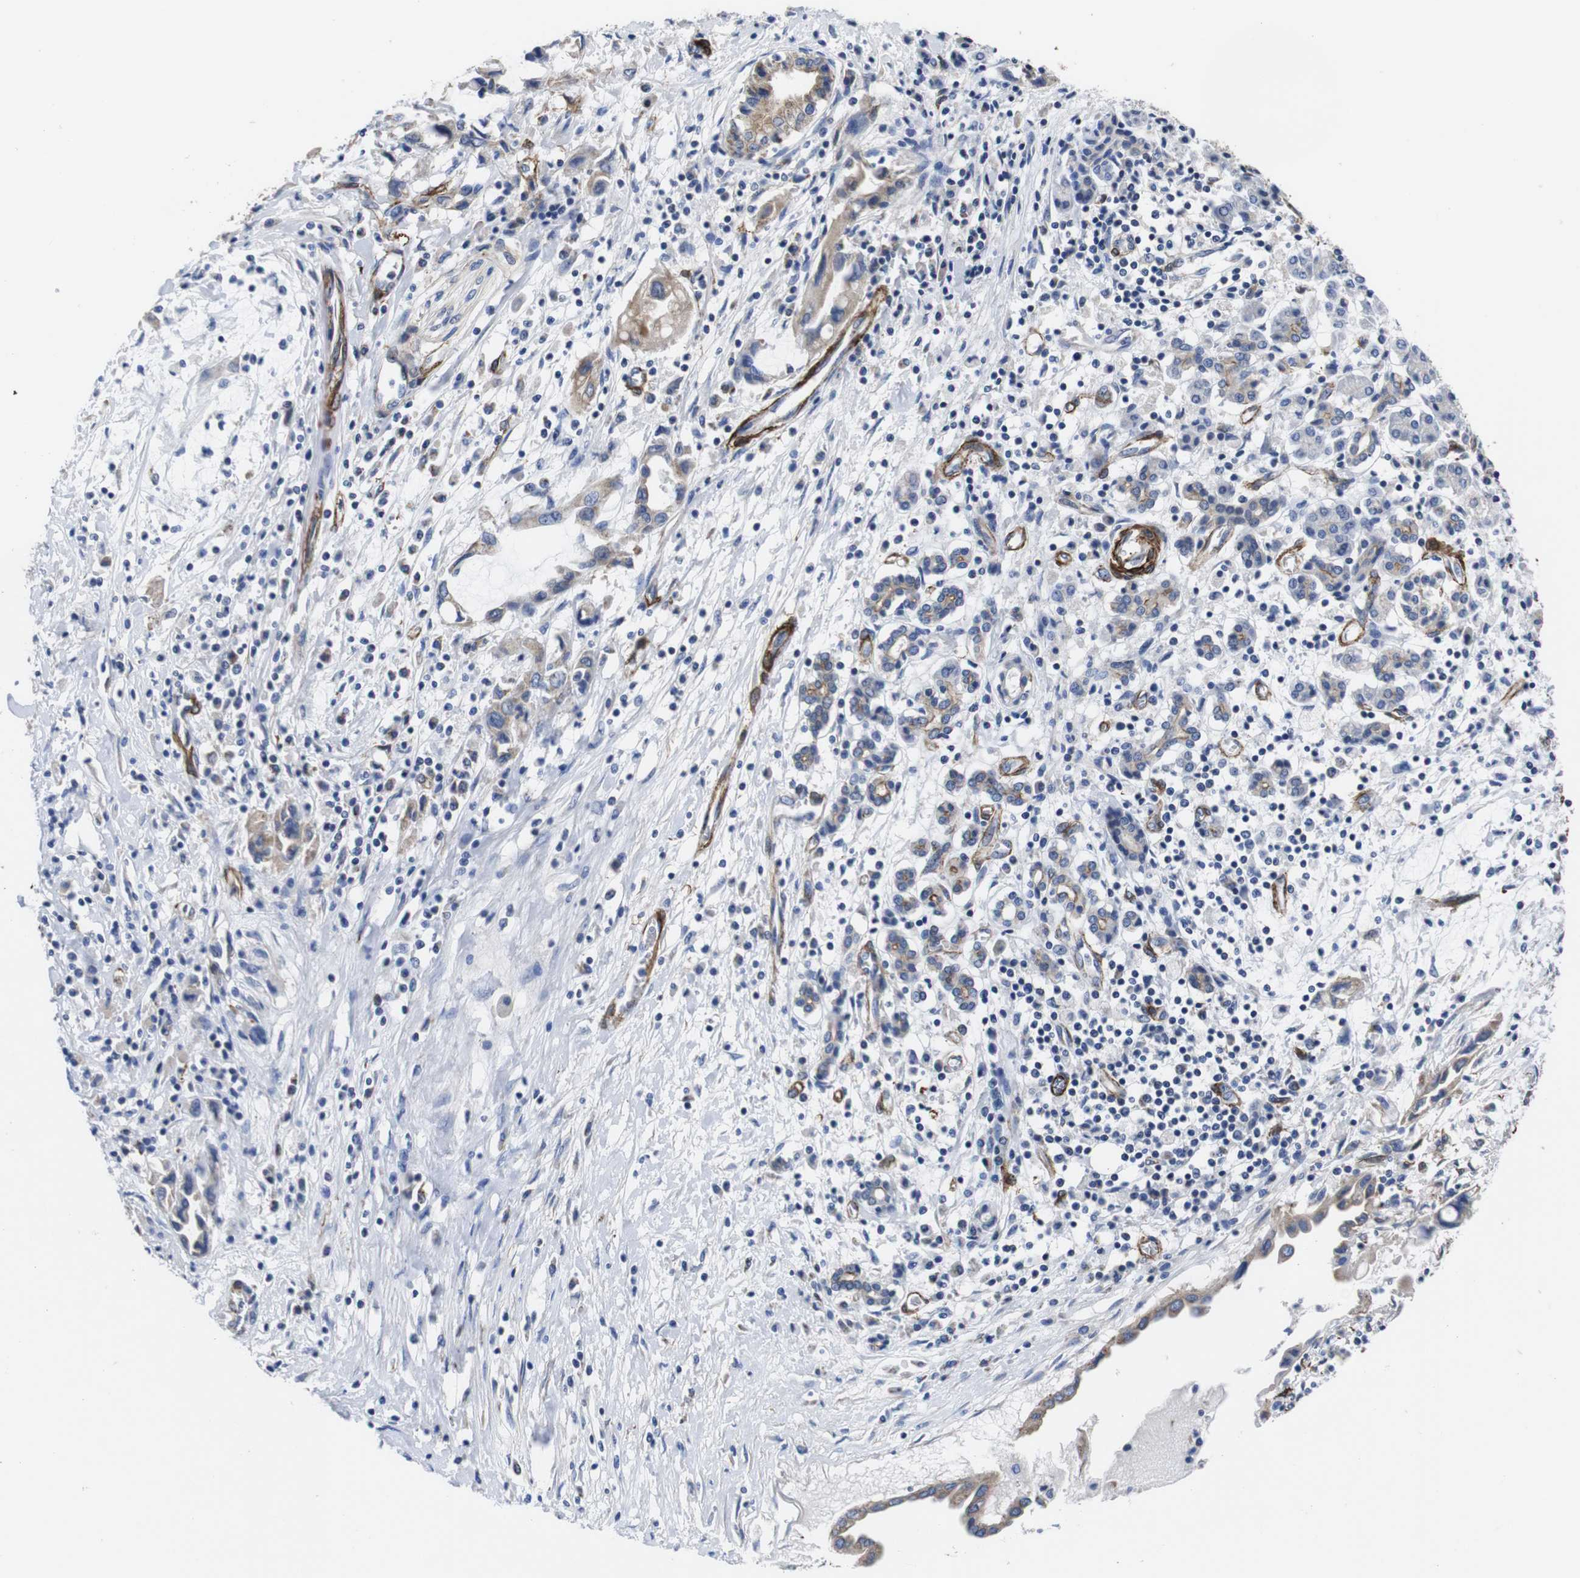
{"staining": {"intensity": "weak", "quantity": ">75%", "location": "cytoplasmic/membranous"}, "tissue": "pancreatic cancer", "cell_type": "Tumor cells", "image_type": "cancer", "snomed": [{"axis": "morphology", "description": "Adenocarcinoma, NOS"}, {"axis": "topography", "description": "Pancreas"}], "caption": "A micrograph of pancreatic cancer (adenocarcinoma) stained for a protein demonstrates weak cytoplasmic/membranous brown staining in tumor cells.", "gene": "WNT10A", "patient": {"sex": "female", "age": 57}}